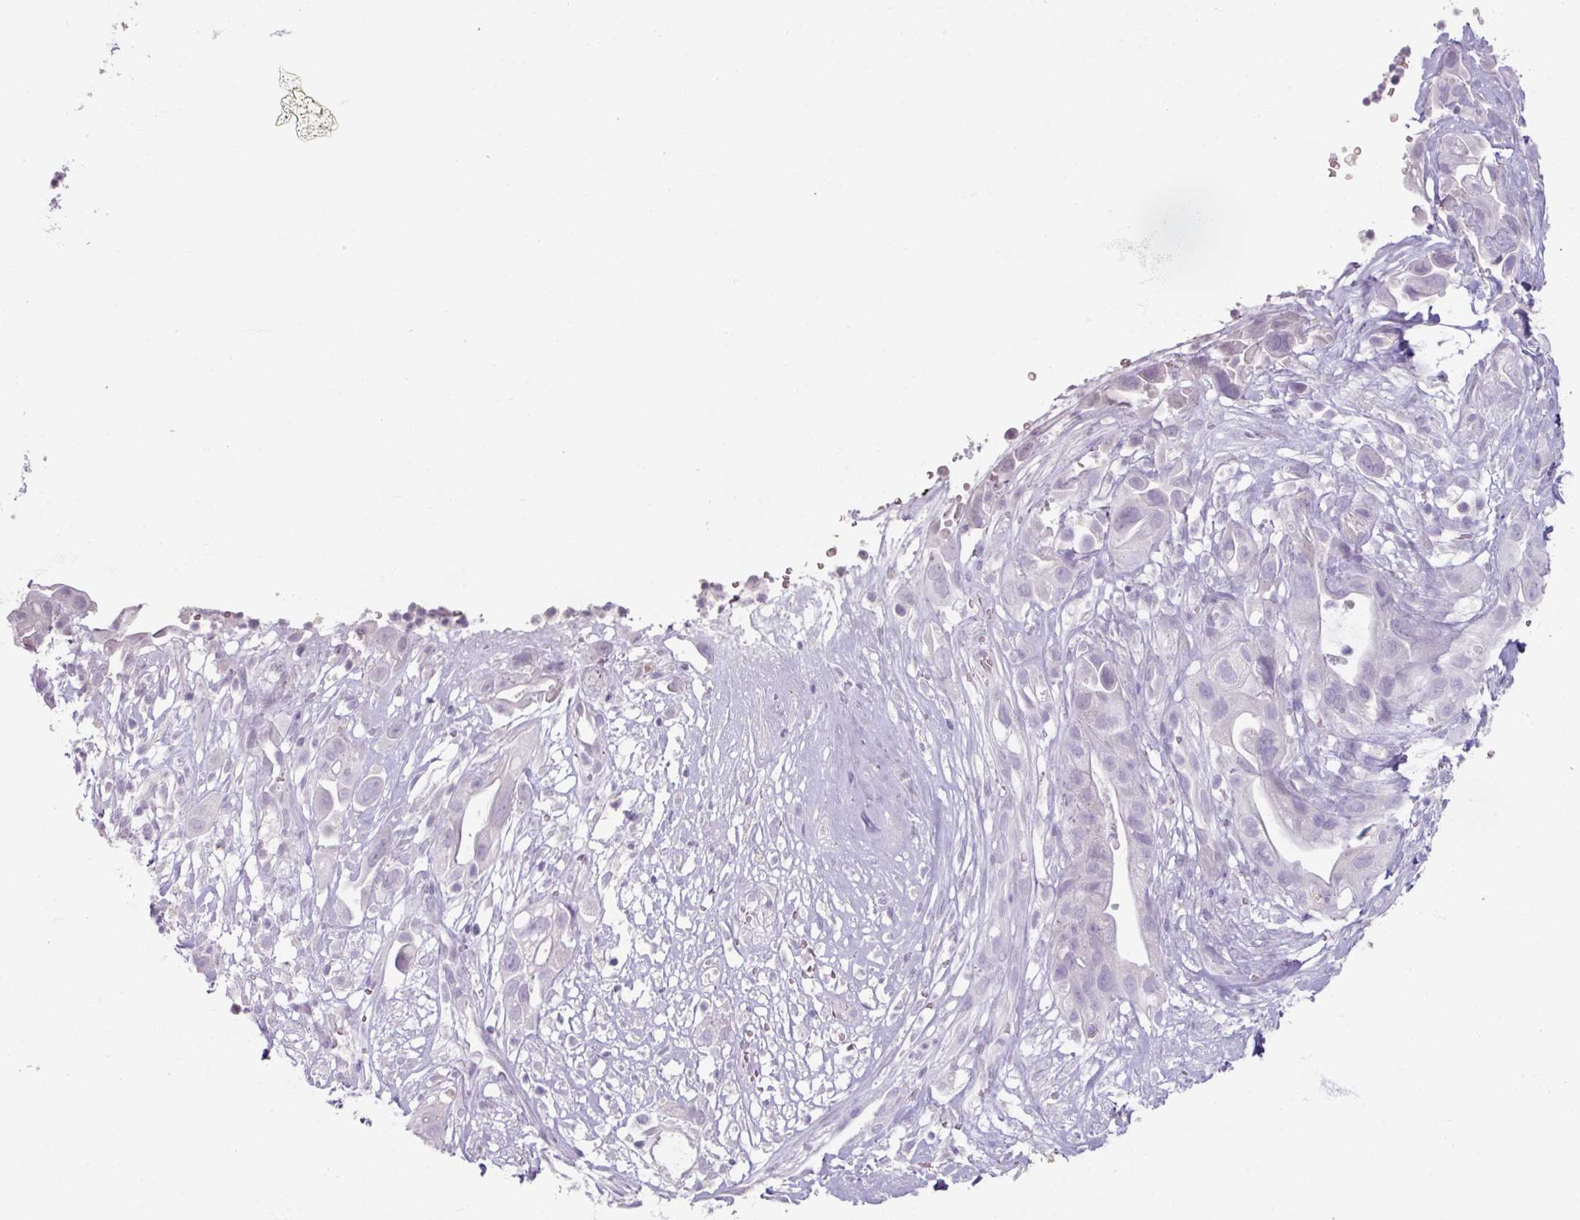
{"staining": {"intensity": "negative", "quantity": "none", "location": "none"}, "tissue": "pancreatic cancer", "cell_type": "Tumor cells", "image_type": "cancer", "snomed": [{"axis": "morphology", "description": "Adenocarcinoma, NOS"}, {"axis": "topography", "description": "Pancreas"}], "caption": "This is an IHC histopathology image of adenocarcinoma (pancreatic). There is no positivity in tumor cells.", "gene": "SLC27A5", "patient": {"sex": "male", "age": 44}}